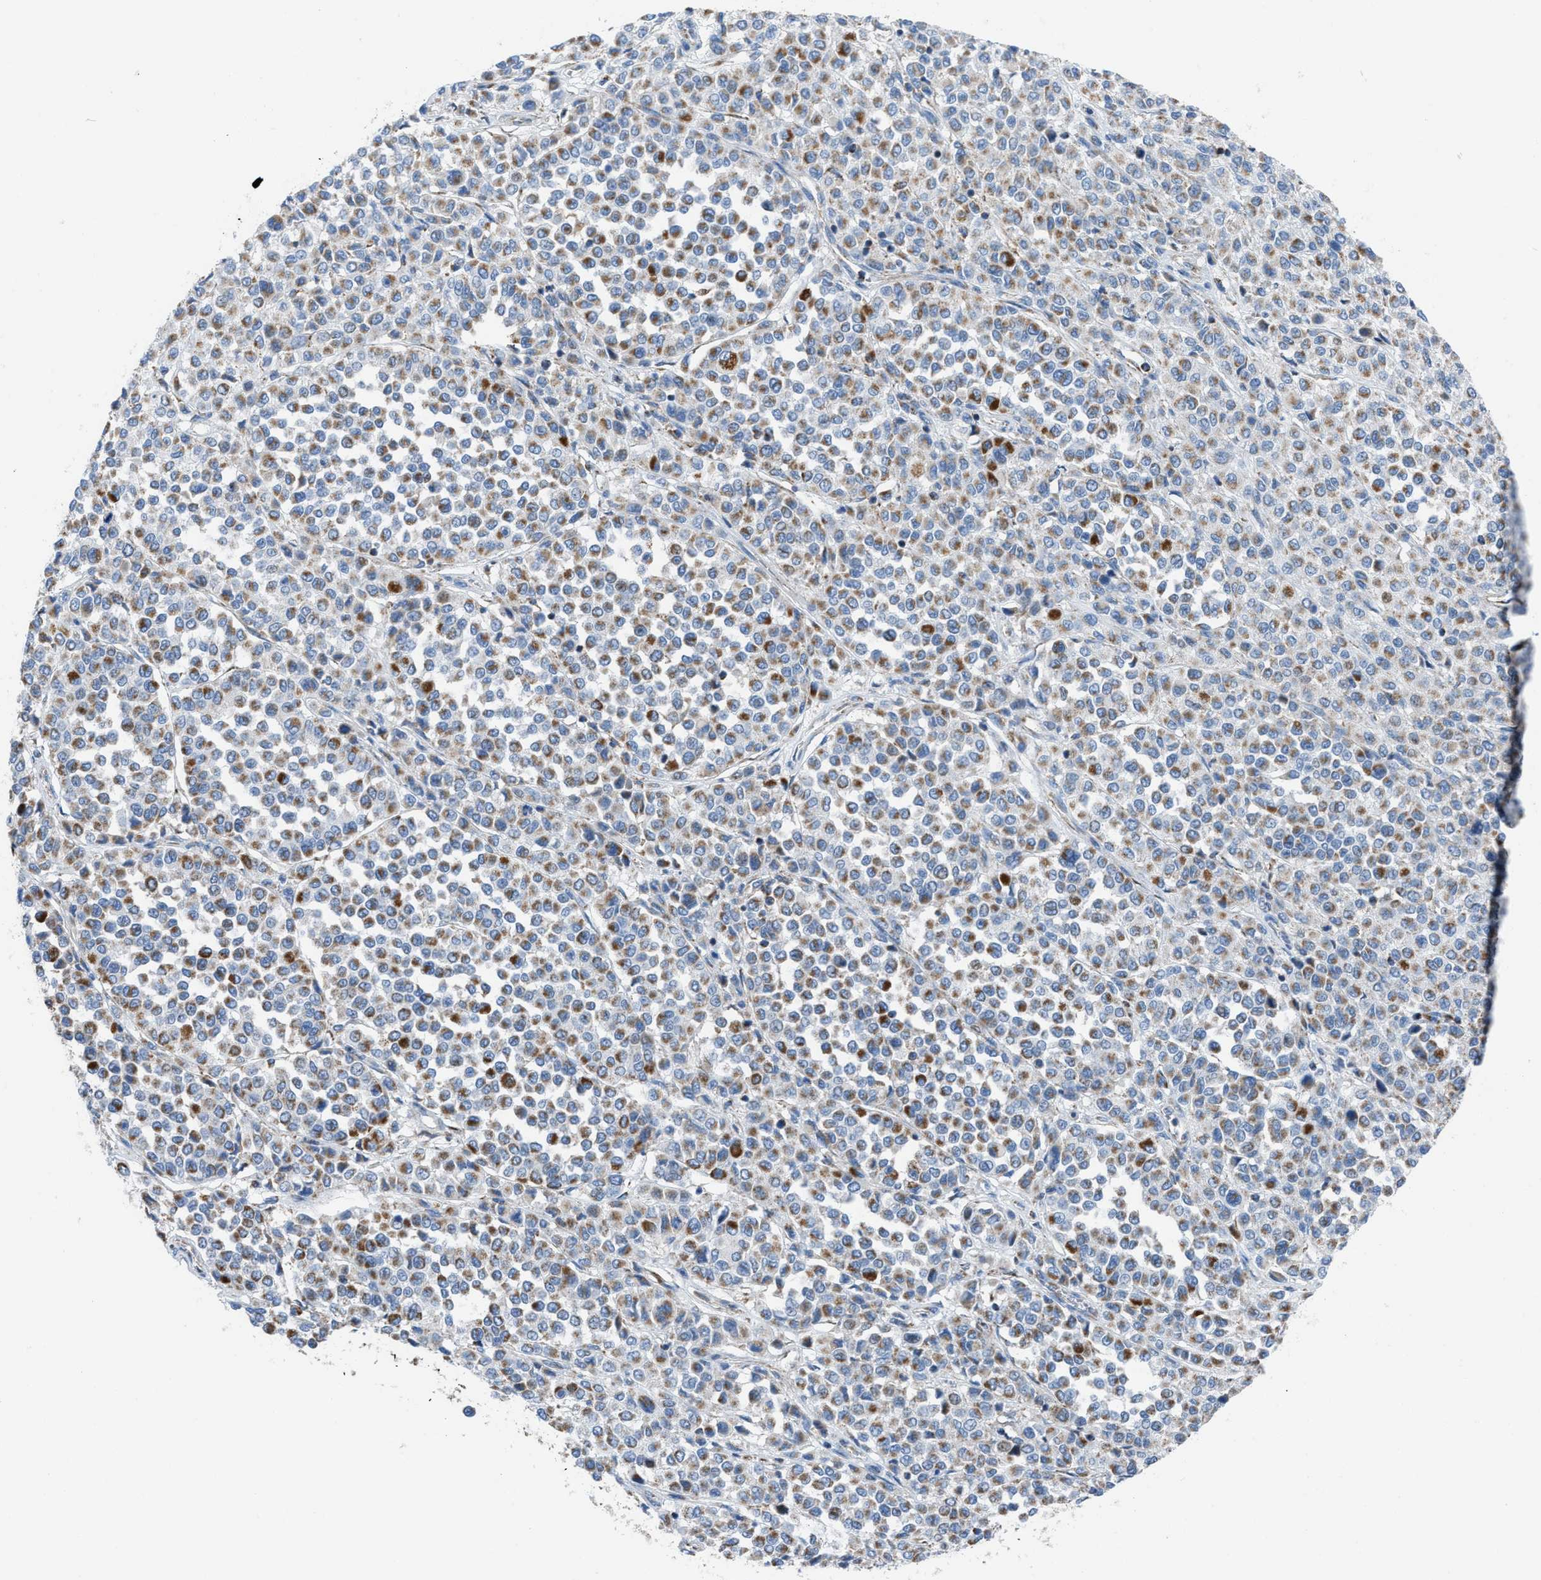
{"staining": {"intensity": "moderate", "quantity": ">75%", "location": "cytoplasmic/membranous"}, "tissue": "melanoma", "cell_type": "Tumor cells", "image_type": "cancer", "snomed": [{"axis": "morphology", "description": "Malignant melanoma, Metastatic site"}, {"axis": "topography", "description": "Pancreas"}], "caption": "Protein staining reveals moderate cytoplasmic/membranous staining in approximately >75% of tumor cells in malignant melanoma (metastatic site). (brown staining indicates protein expression, while blue staining denotes nuclei).", "gene": "ETFB", "patient": {"sex": "female", "age": 30}}